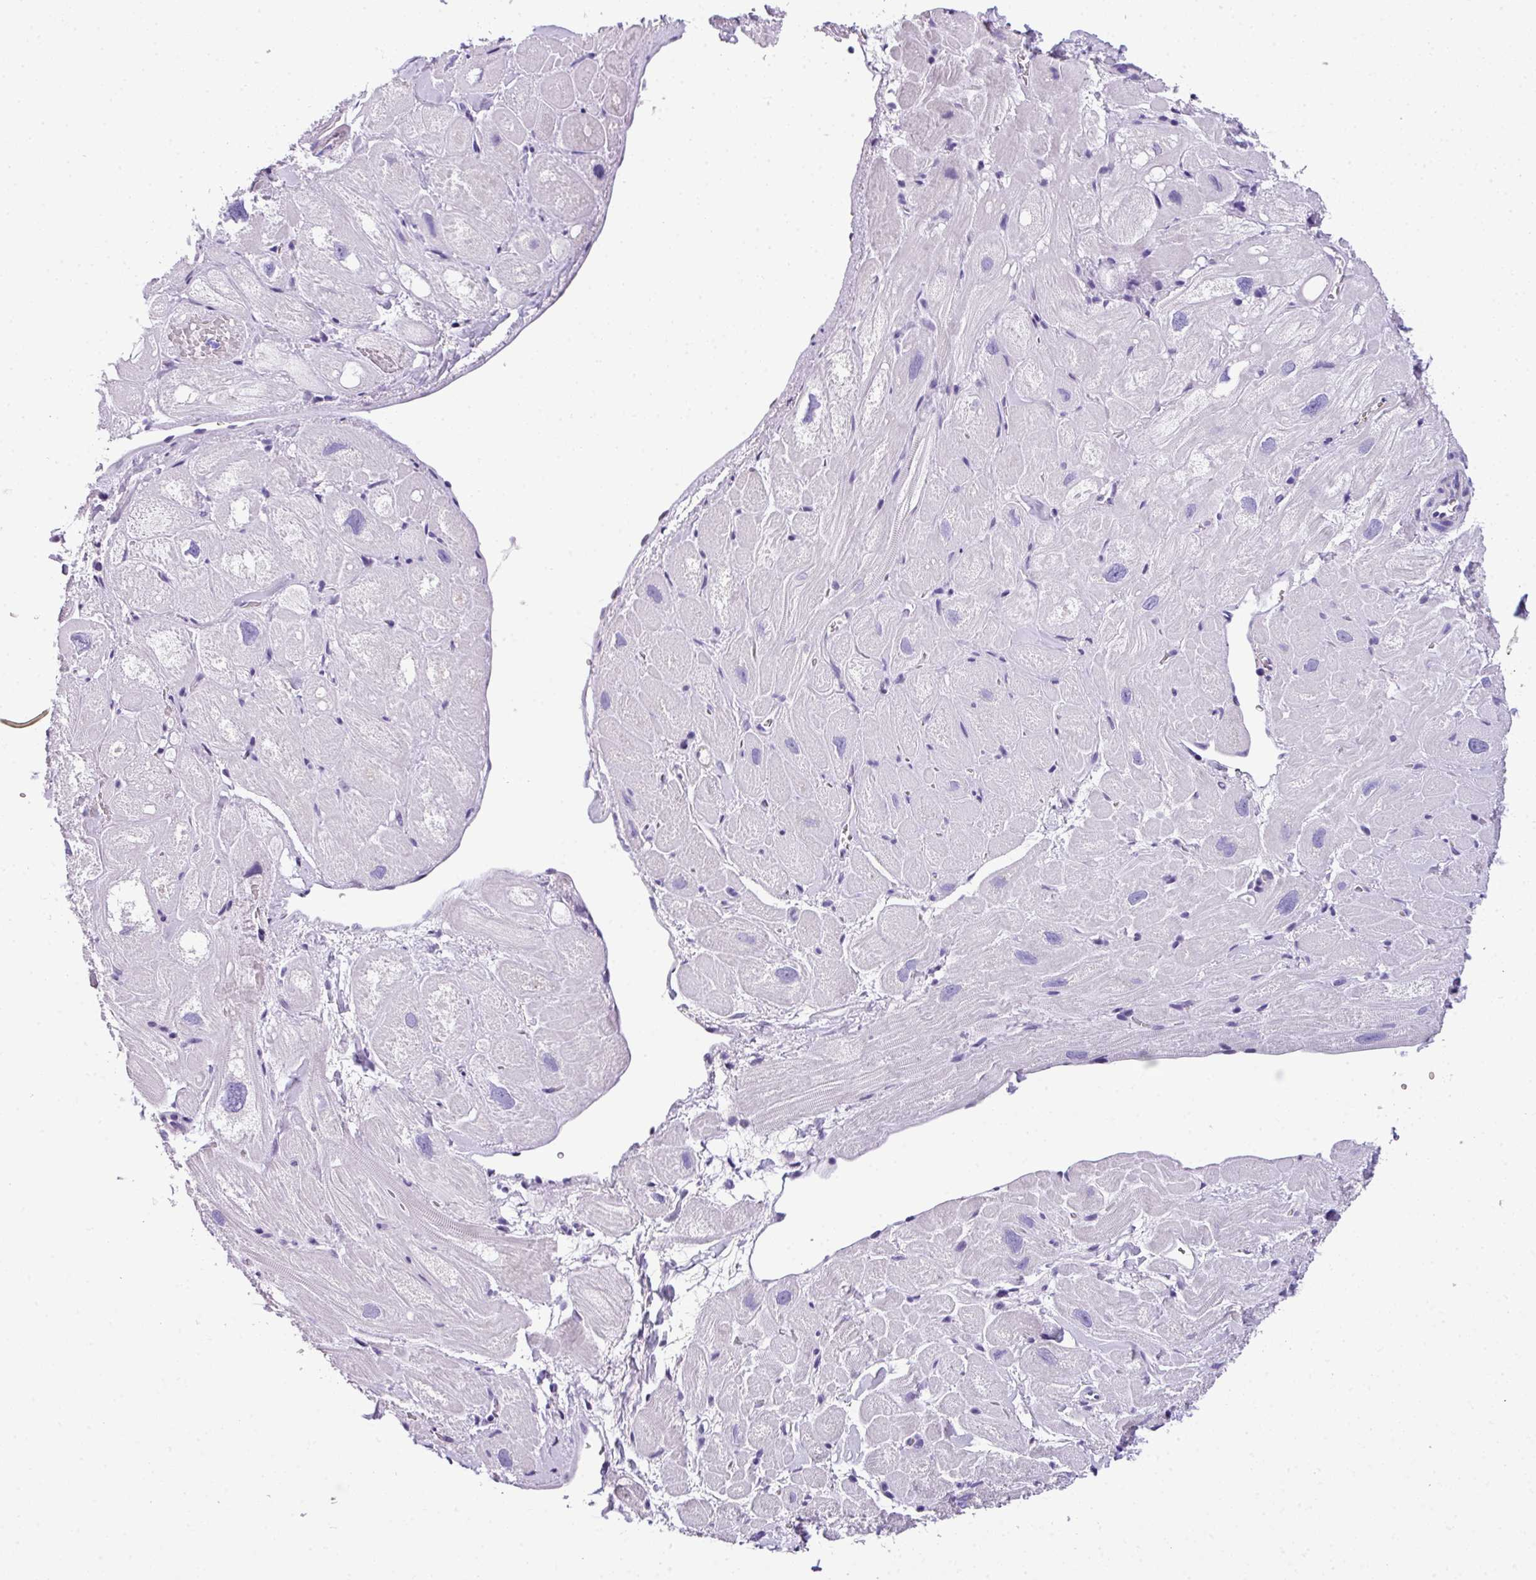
{"staining": {"intensity": "negative", "quantity": "none", "location": "none"}, "tissue": "heart muscle", "cell_type": "Cardiomyocytes", "image_type": "normal", "snomed": [{"axis": "morphology", "description": "Normal tissue, NOS"}, {"axis": "topography", "description": "Heart"}], "caption": "Immunohistochemistry (IHC) of unremarkable human heart muscle shows no positivity in cardiomyocytes. (Brightfield microscopy of DAB (3,3'-diaminobenzidine) immunohistochemistry (IHC) at high magnification).", "gene": "MUC21", "patient": {"sex": "male", "age": 49}}